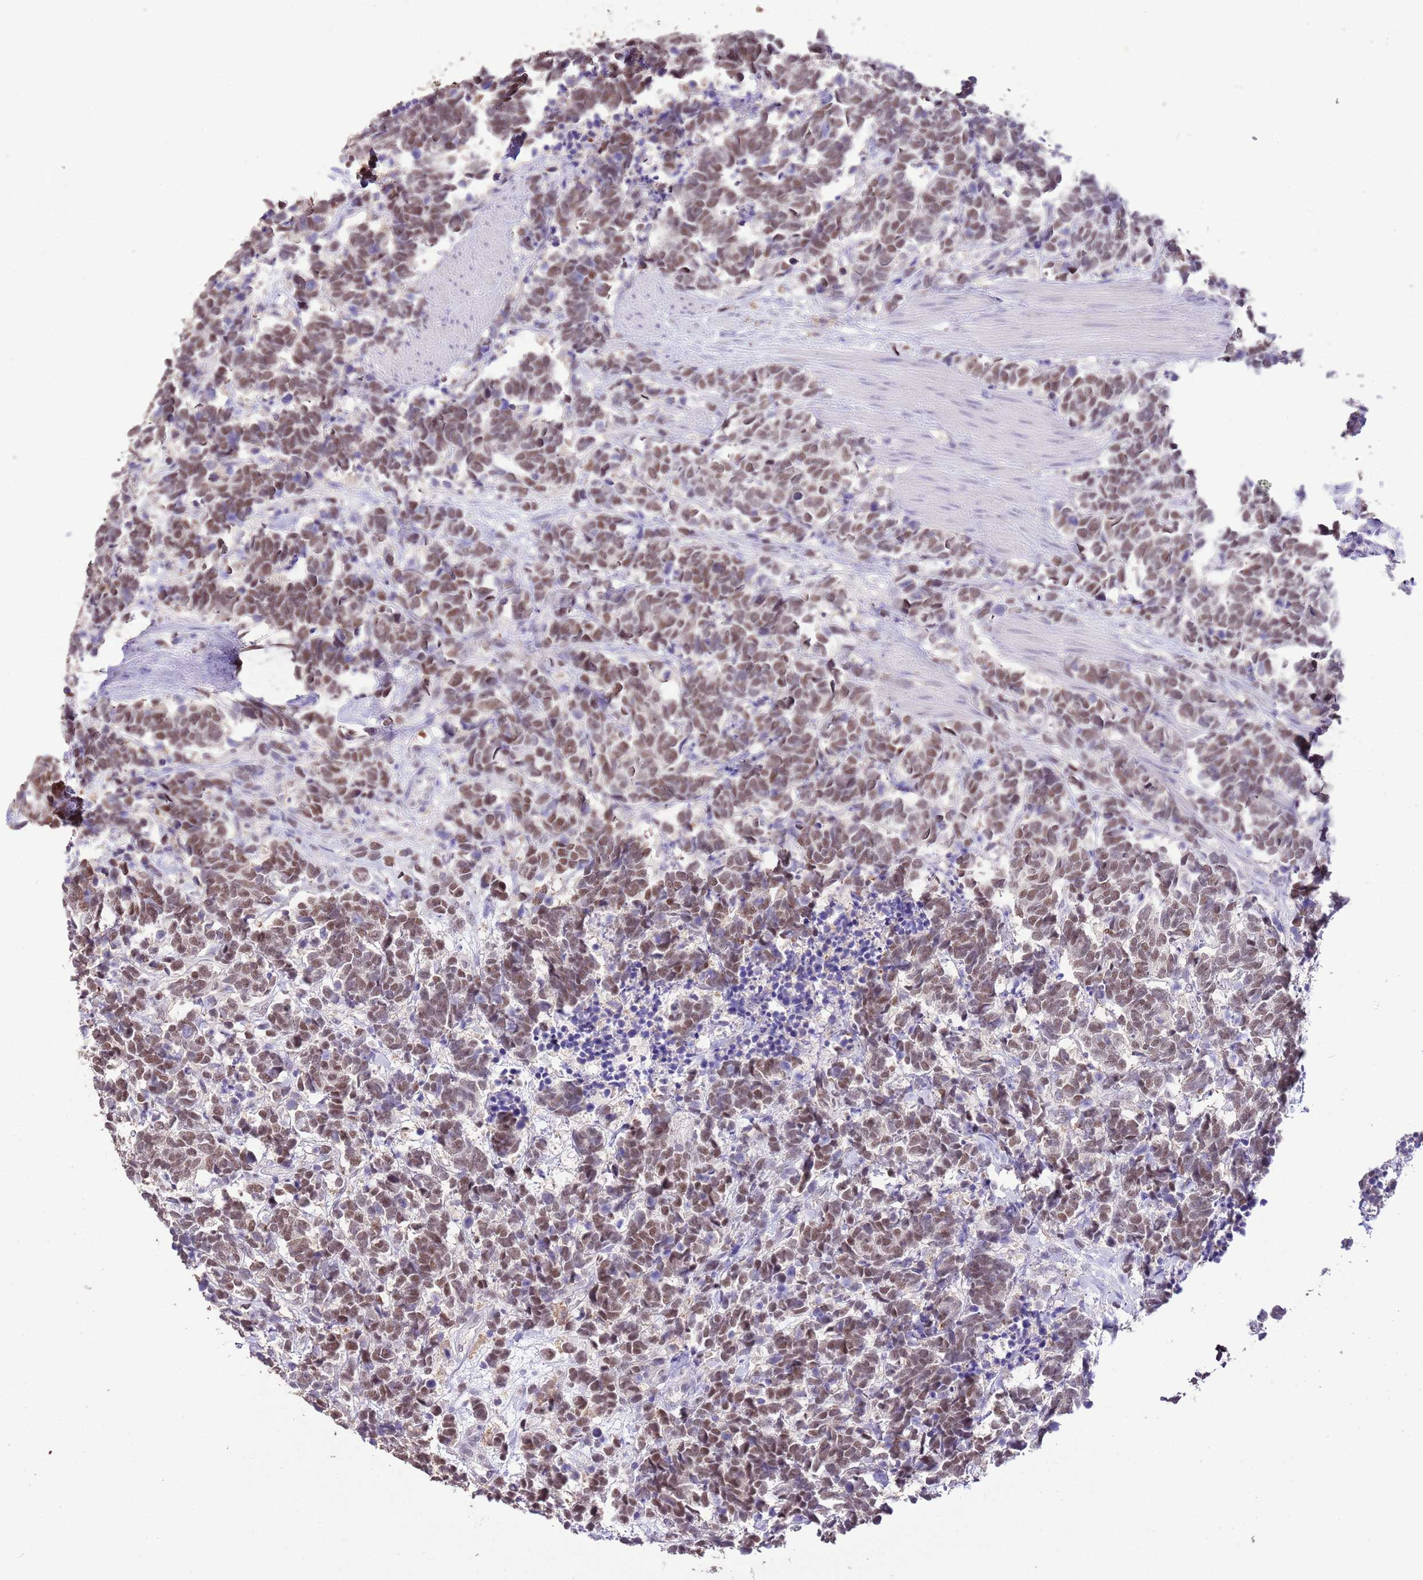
{"staining": {"intensity": "moderate", "quantity": ">75%", "location": "nuclear"}, "tissue": "carcinoid", "cell_type": "Tumor cells", "image_type": "cancer", "snomed": [{"axis": "morphology", "description": "Carcinoma, NOS"}, {"axis": "morphology", "description": "Carcinoid, malignant, NOS"}, {"axis": "topography", "description": "Prostate"}], "caption": "Immunohistochemical staining of malignant carcinoid reveals moderate nuclear protein expression in about >75% of tumor cells.", "gene": "IZUMO4", "patient": {"sex": "male", "age": 57}}